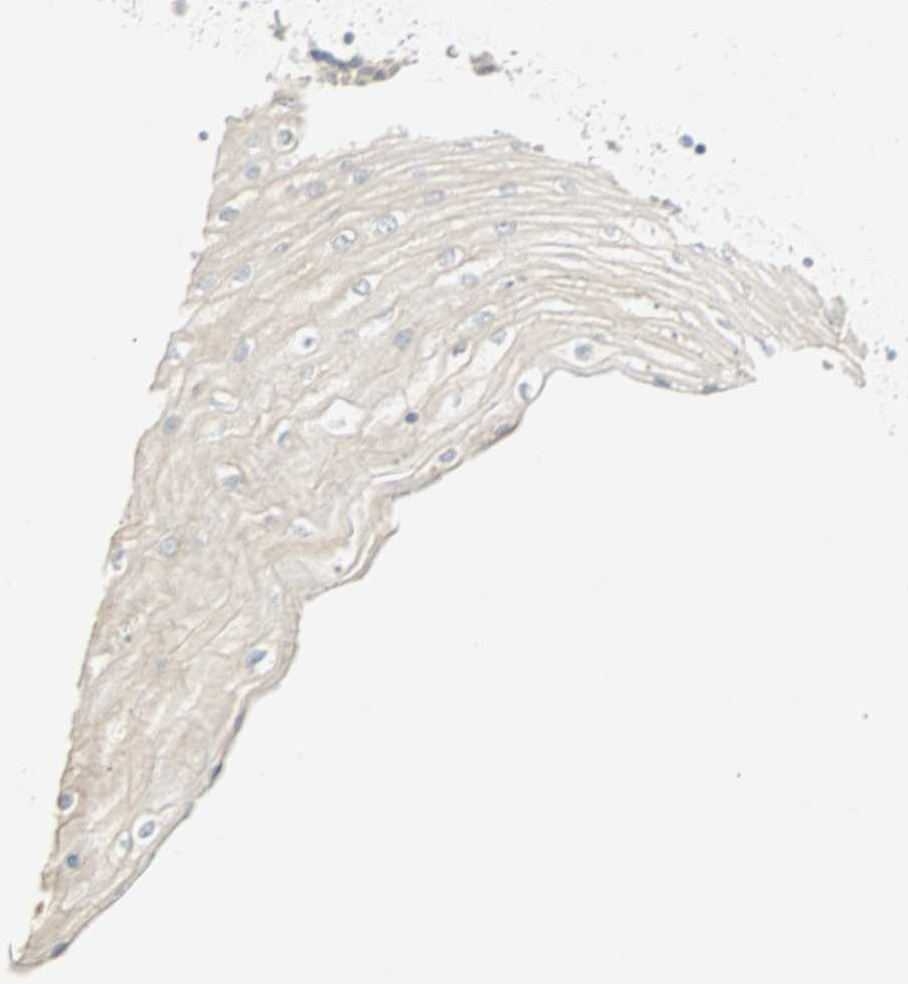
{"staining": {"intensity": "negative", "quantity": "none", "location": "none"}, "tissue": "skin", "cell_type": "Epidermal cells", "image_type": "normal", "snomed": [{"axis": "morphology", "description": "Normal tissue, NOS"}, {"axis": "topography", "description": "Anal"}], "caption": "High power microscopy photomicrograph of an immunohistochemistry (IHC) micrograph of benign skin, revealing no significant expression in epidermal cells. Nuclei are stained in blue.", "gene": "MLLT10", "patient": {"sex": "female", "age": 46}}